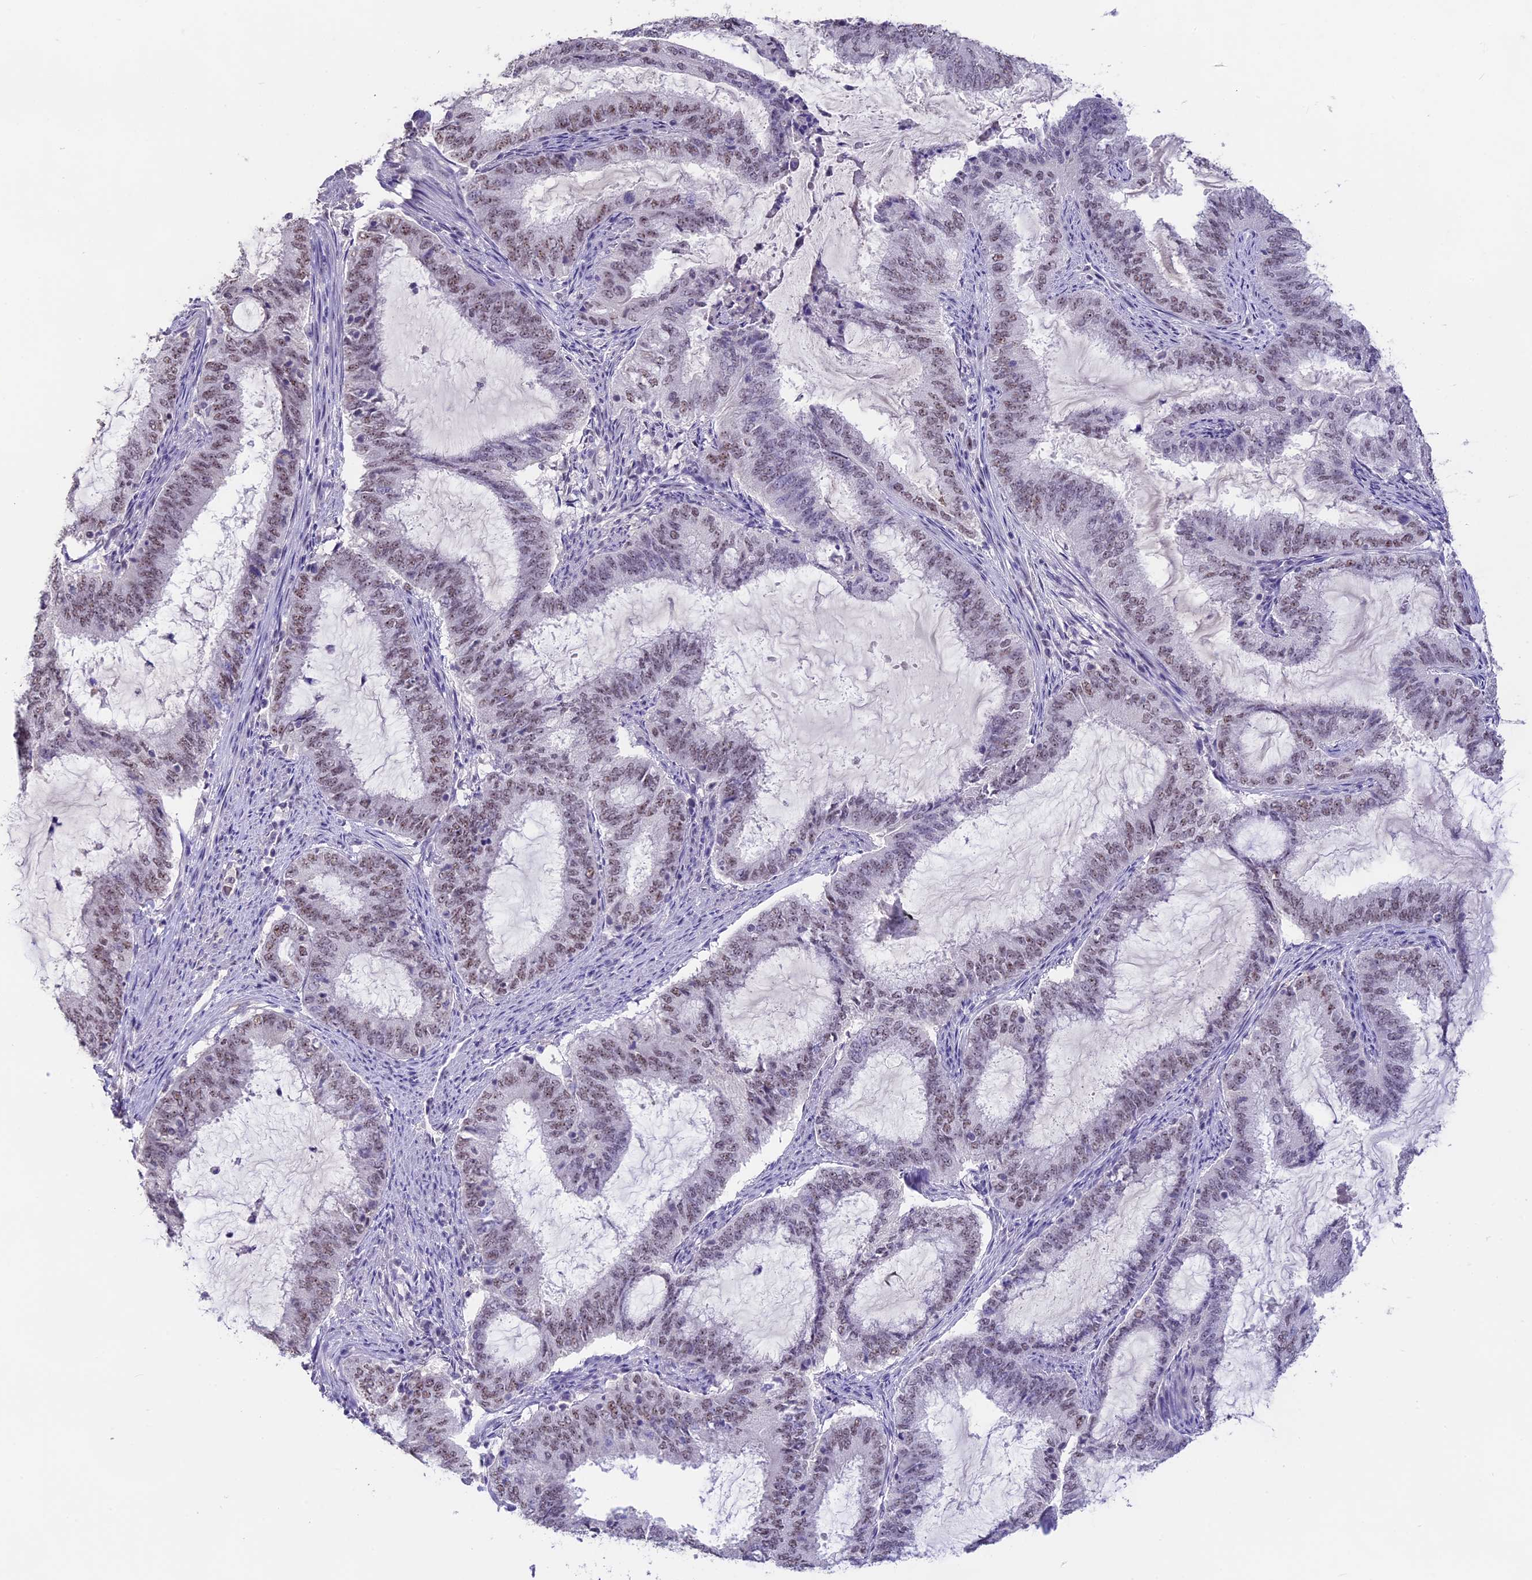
{"staining": {"intensity": "weak", "quantity": ">75%", "location": "nuclear"}, "tissue": "endometrial cancer", "cell_type": "Tumor cells", "image_type": "cancer", "snomed": [{"axis": "morphology", "description": "Adenocarcinoma, NOS"}, {"axis": "topography", "description": "Endometrium"}], "caption": "Immunohistochemistry (IHC) micrograph of neoplastic tissue: endometrial cancer (adenocarcinoma) stained using IHC exhibits low levels of weak protein expression localized specifically in the nuclear of tumor cells, appearing as a nuclear brown color.", "gene": "SETD2", "patient": {"sex": "female", "age": 51}}